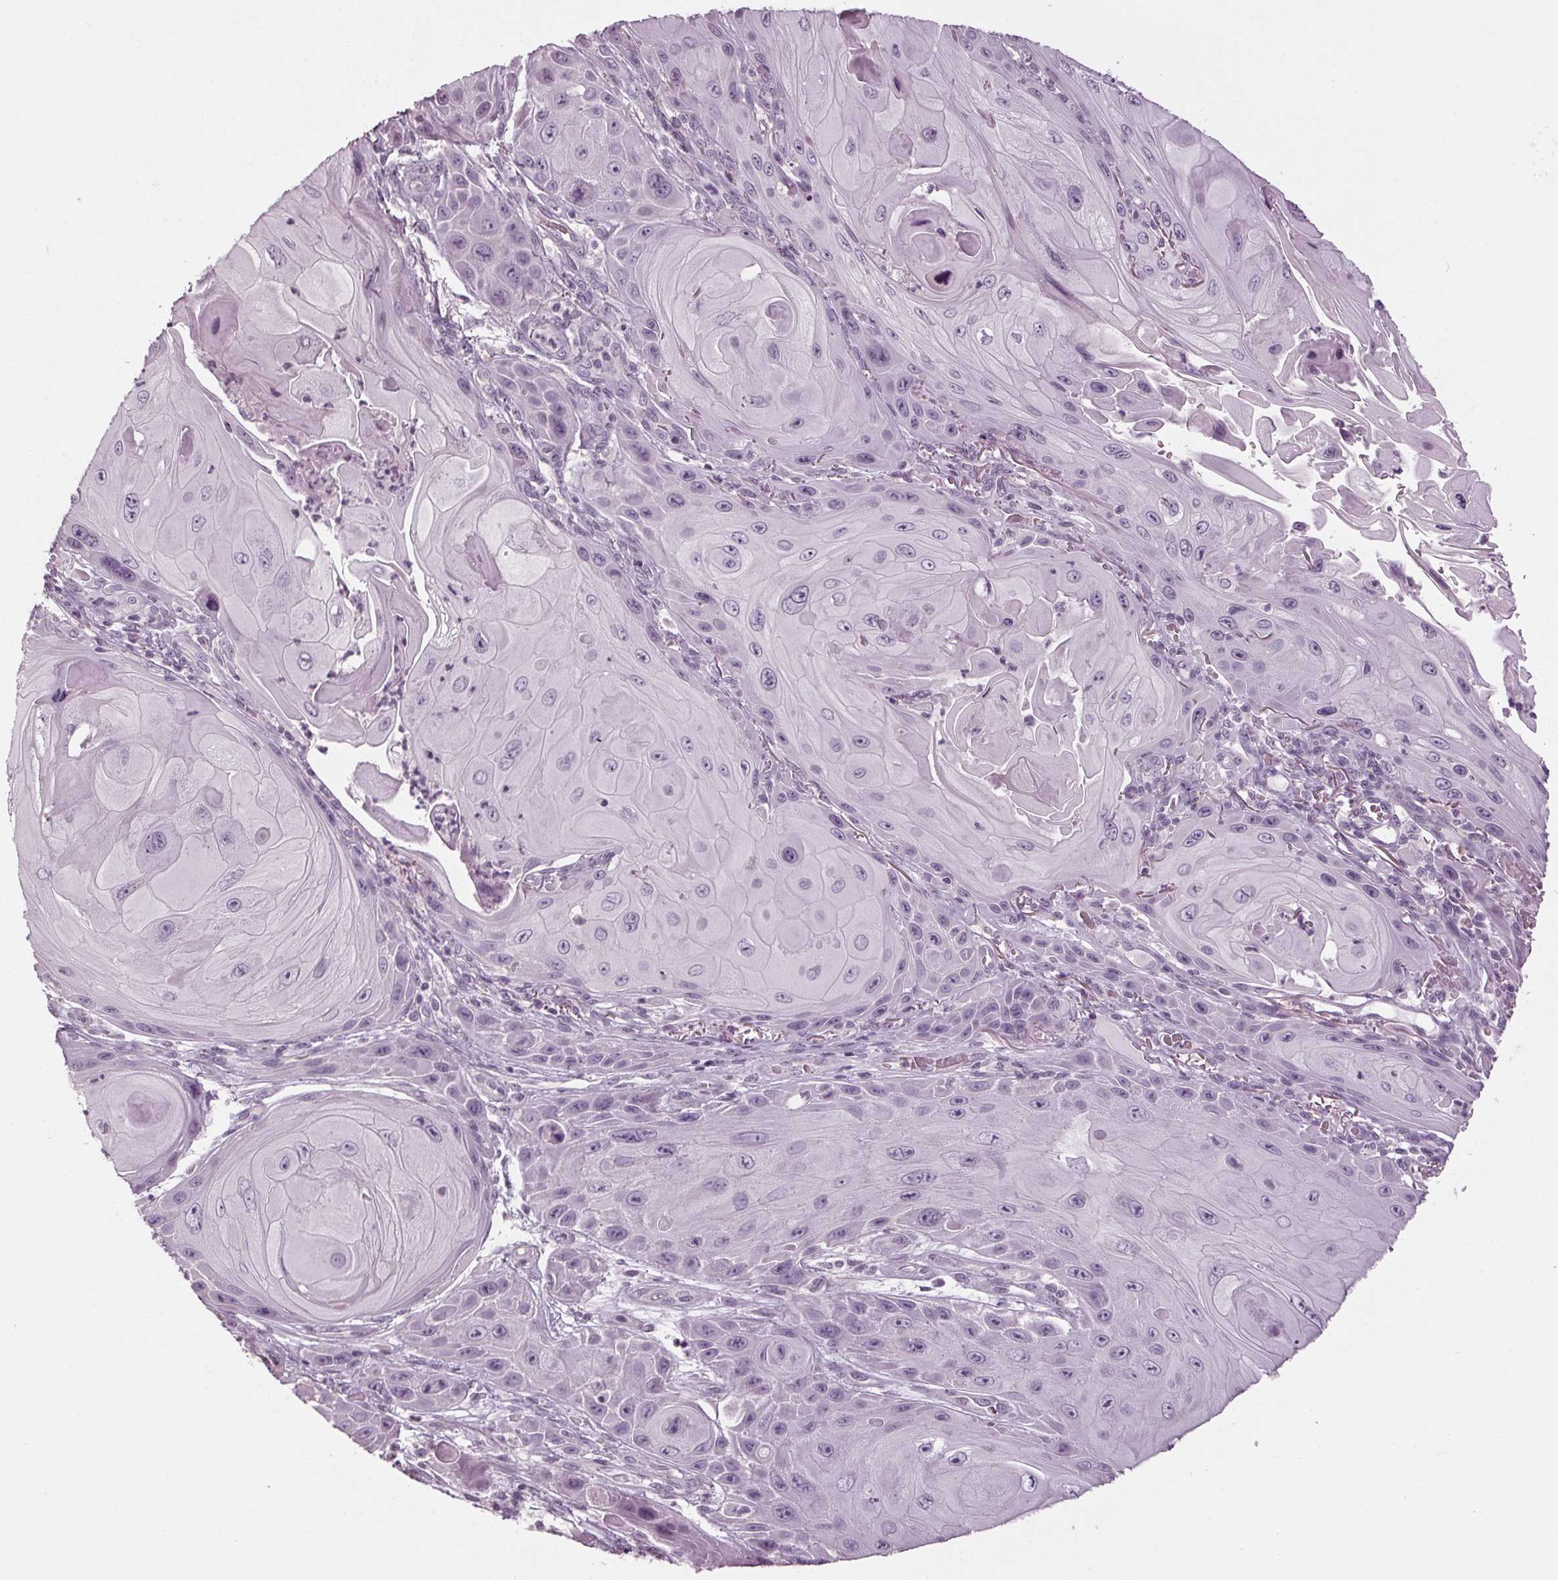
{"staining": {"intensity": "negative", "quantity": "none", "location": "none"}, "tissue": "skin cancer", "cell_type": "Tumor cells", "image_type": "cancer", "snomed": [{"axis": "morphology", "description": "Squamous cell carcinoma, NOS"}, {"axis": "topography", "description": "Skin"}], "caption": "IHC of human skin cancer (squamous cell carcinoma) demonstrates no expression in tumor cells.", "gene": "TNNC2", "patient": {"sex": "female", "age": 94}}